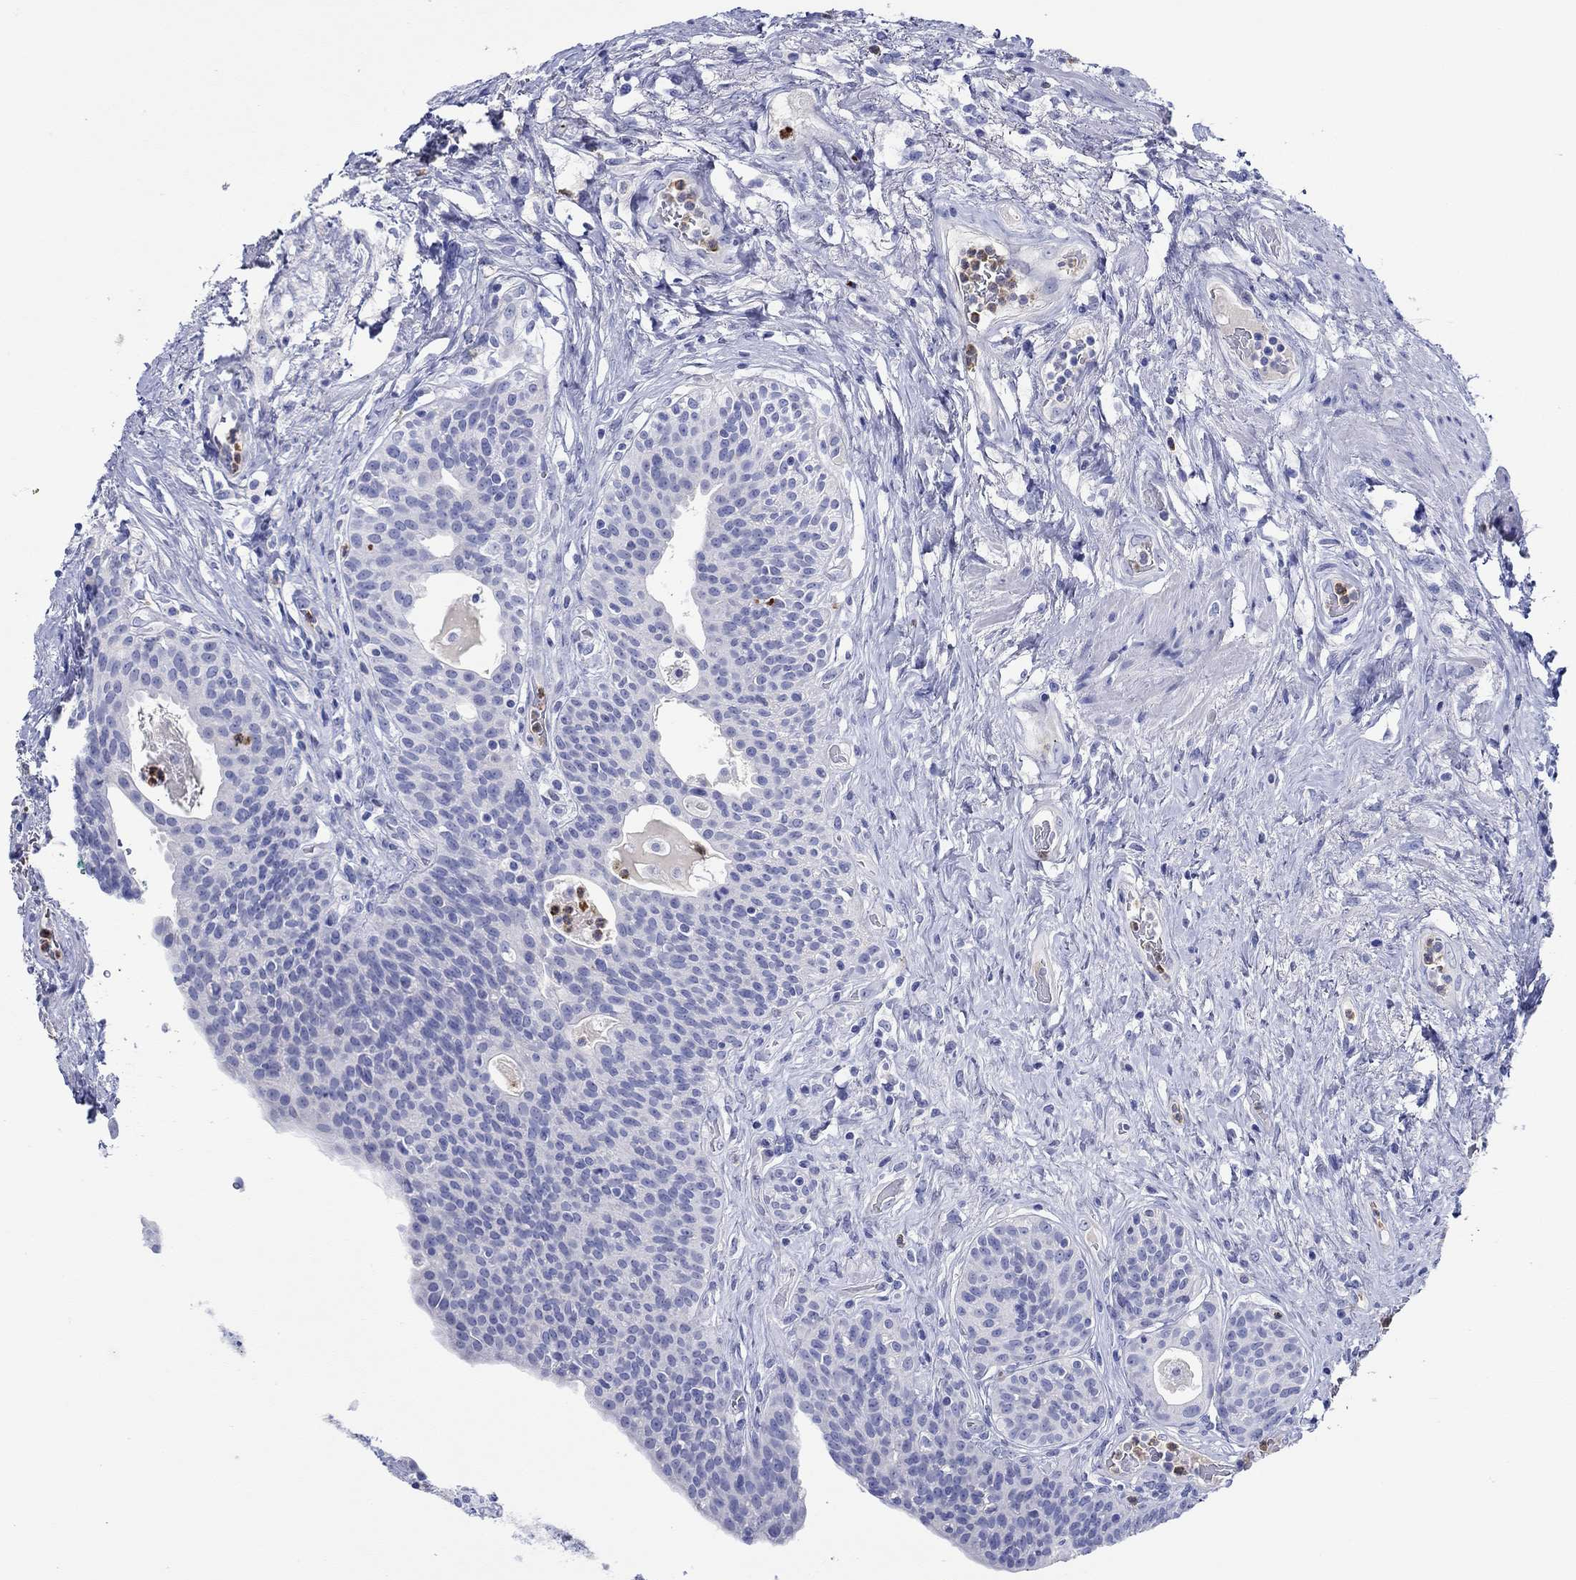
{"staining": {"intensity": "negative", "quantity": "none", "location": "none"}, "tissue": "urothelial cancer", "cell_type": "Tumor cells", "image_type": "cancer", "snomed": [{"axis": "morphology", "description": "Urothelial carcinoma, High grade"}, {"axis": "topography", "description": "Urinary bladder"}], "caption": "Urothelial carcinoma (high-grade) was stained to show a protein in brown. There is no significant staining in tumor cells. (Stains: DAB IHC with hematoxylin counter stain, Microscopy: brightfield microscopy at high magnification).", "gene": "EPX", "patient": {"sex": "male", "age": 79}}